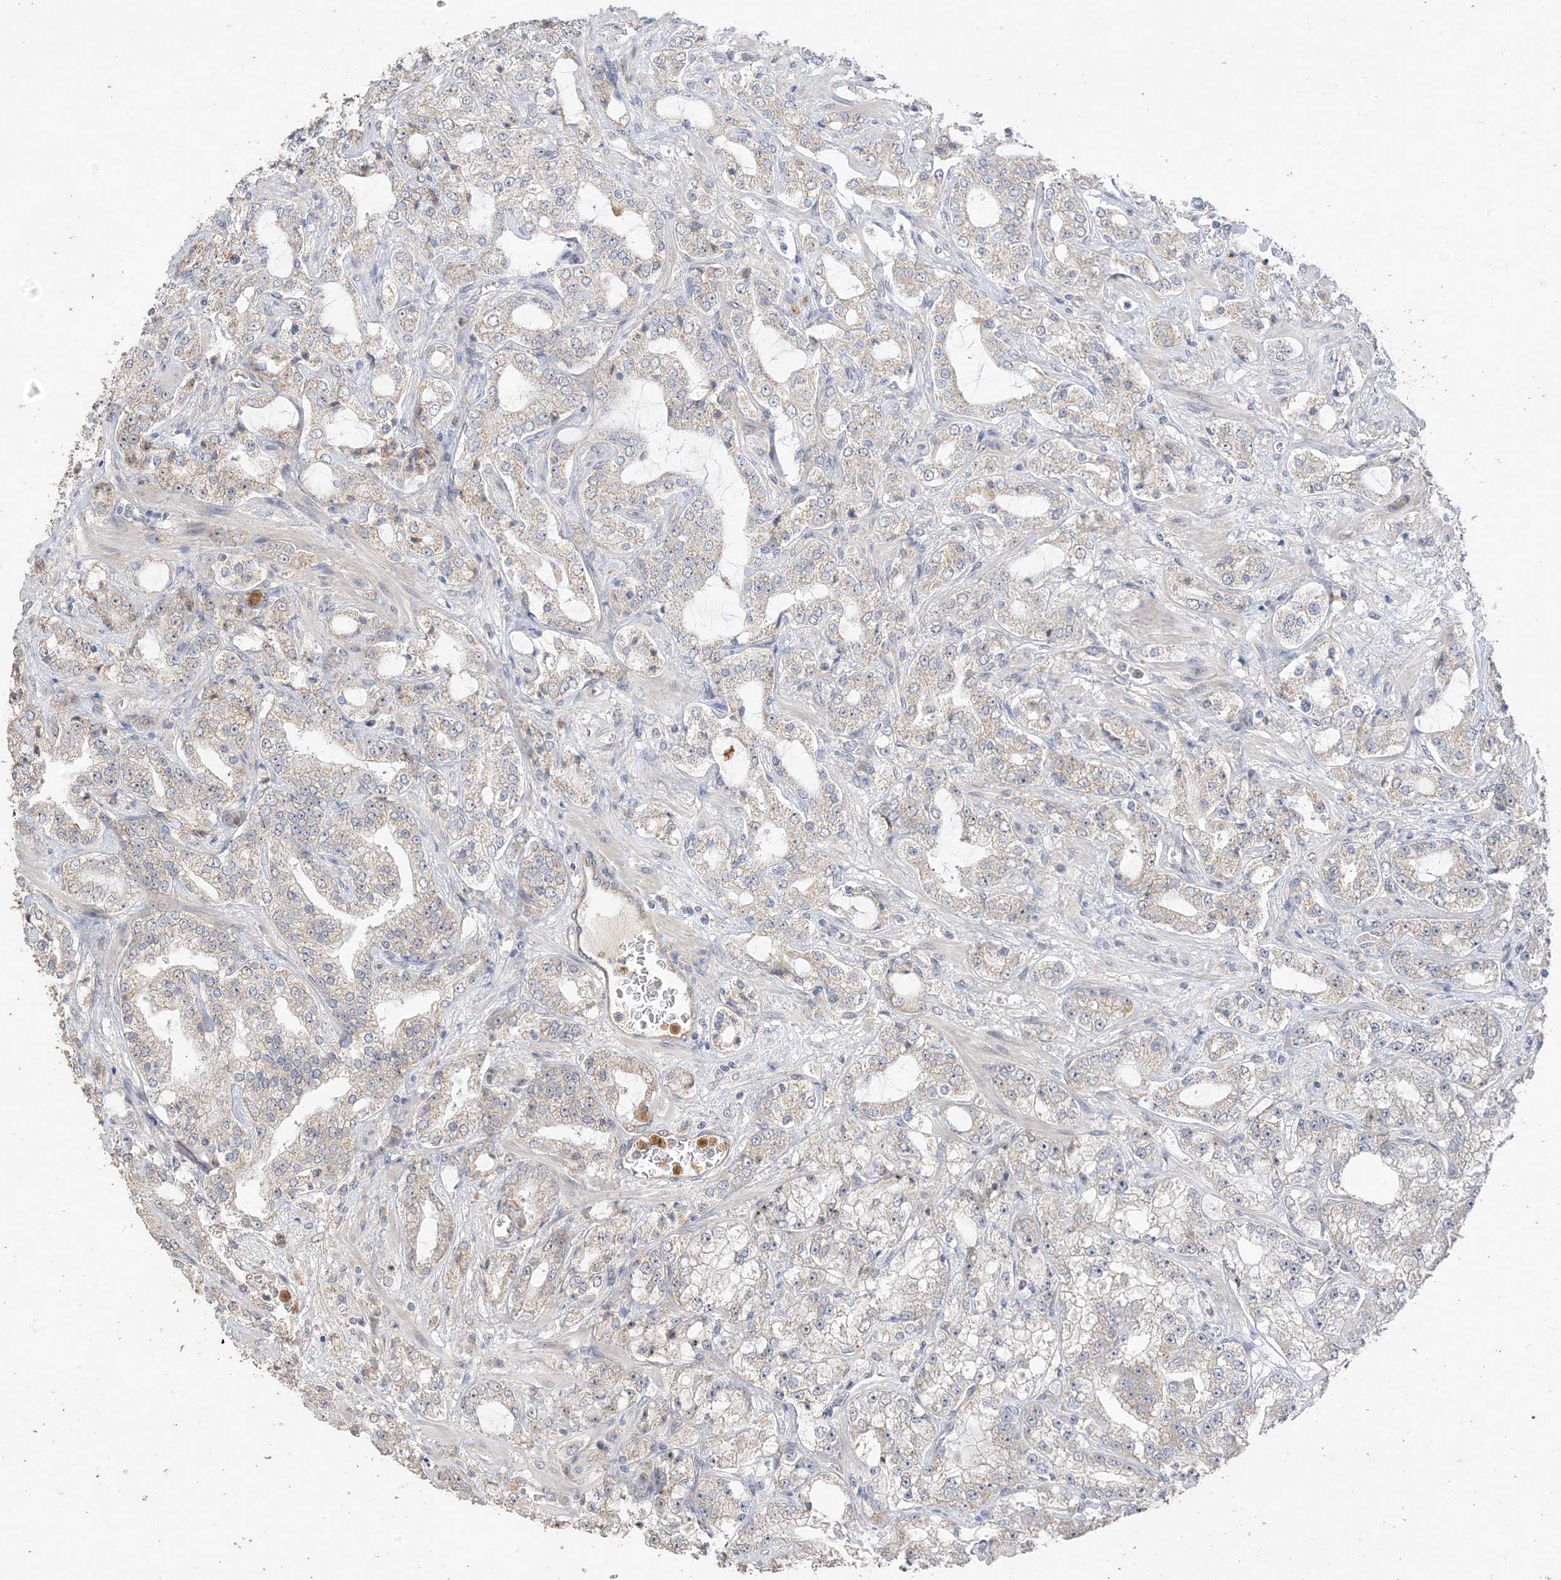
{"staining": {"intensity": "weak", "quantity": "<25%", "location": "cytoplasmic/membranous"}, "tissue": "prostate cancer", "cell_type": "Tumor cells", "image_type": "cancer", "snomed": [{"axis": "morphology", "description": "Adenocarcinoma, High grade"}, {"axis": "topography", "description": "Prostate"}], "caption": "Image shows no protein expression in tumor cells of prostate adenocarcinoma (high-grade) tissue.", "gene": "DDX18", "patient": {"sex": "male", "age": 64}}